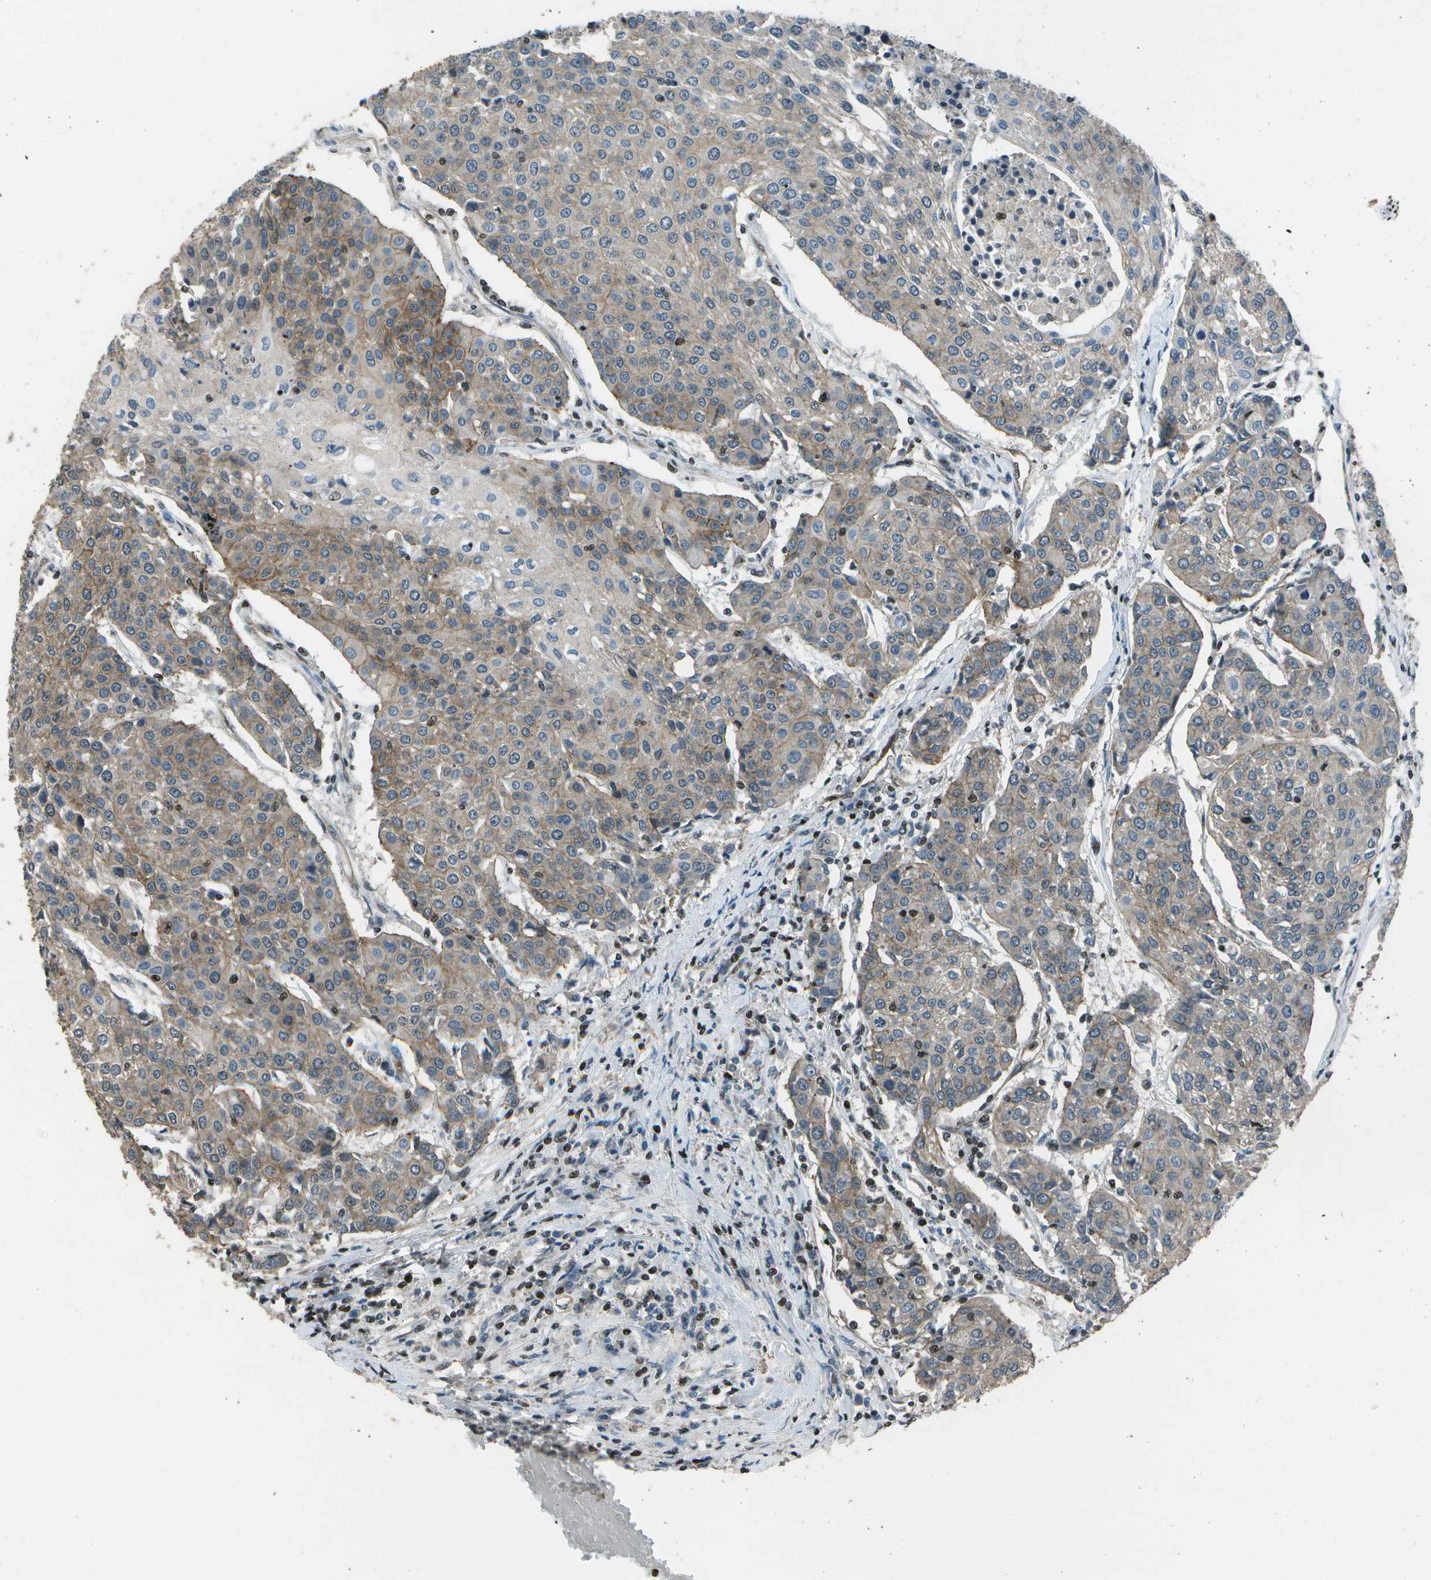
{"staining": {"intensity": "moderate", "quantity": "<25%", "location": "cytoplasmic/membranous"}, "tissue": "urothelial cancer", "cell_type": "Tumor cells", "image_type": "cancer", "snomed": [{"axis": "morphology", "description": "Urothelial carcinoma, High grade"}, {"axis": "topography", "description": "Urinary bladder"}], "caption": "About <25% of tumor cells in urothelial cancer display moderate cytoplasmic/membranous protein expression as visualized by brown immunohistochemical staining.", "gene": "PDLIM1", "patient": {"sex": "female", "age": 85}}